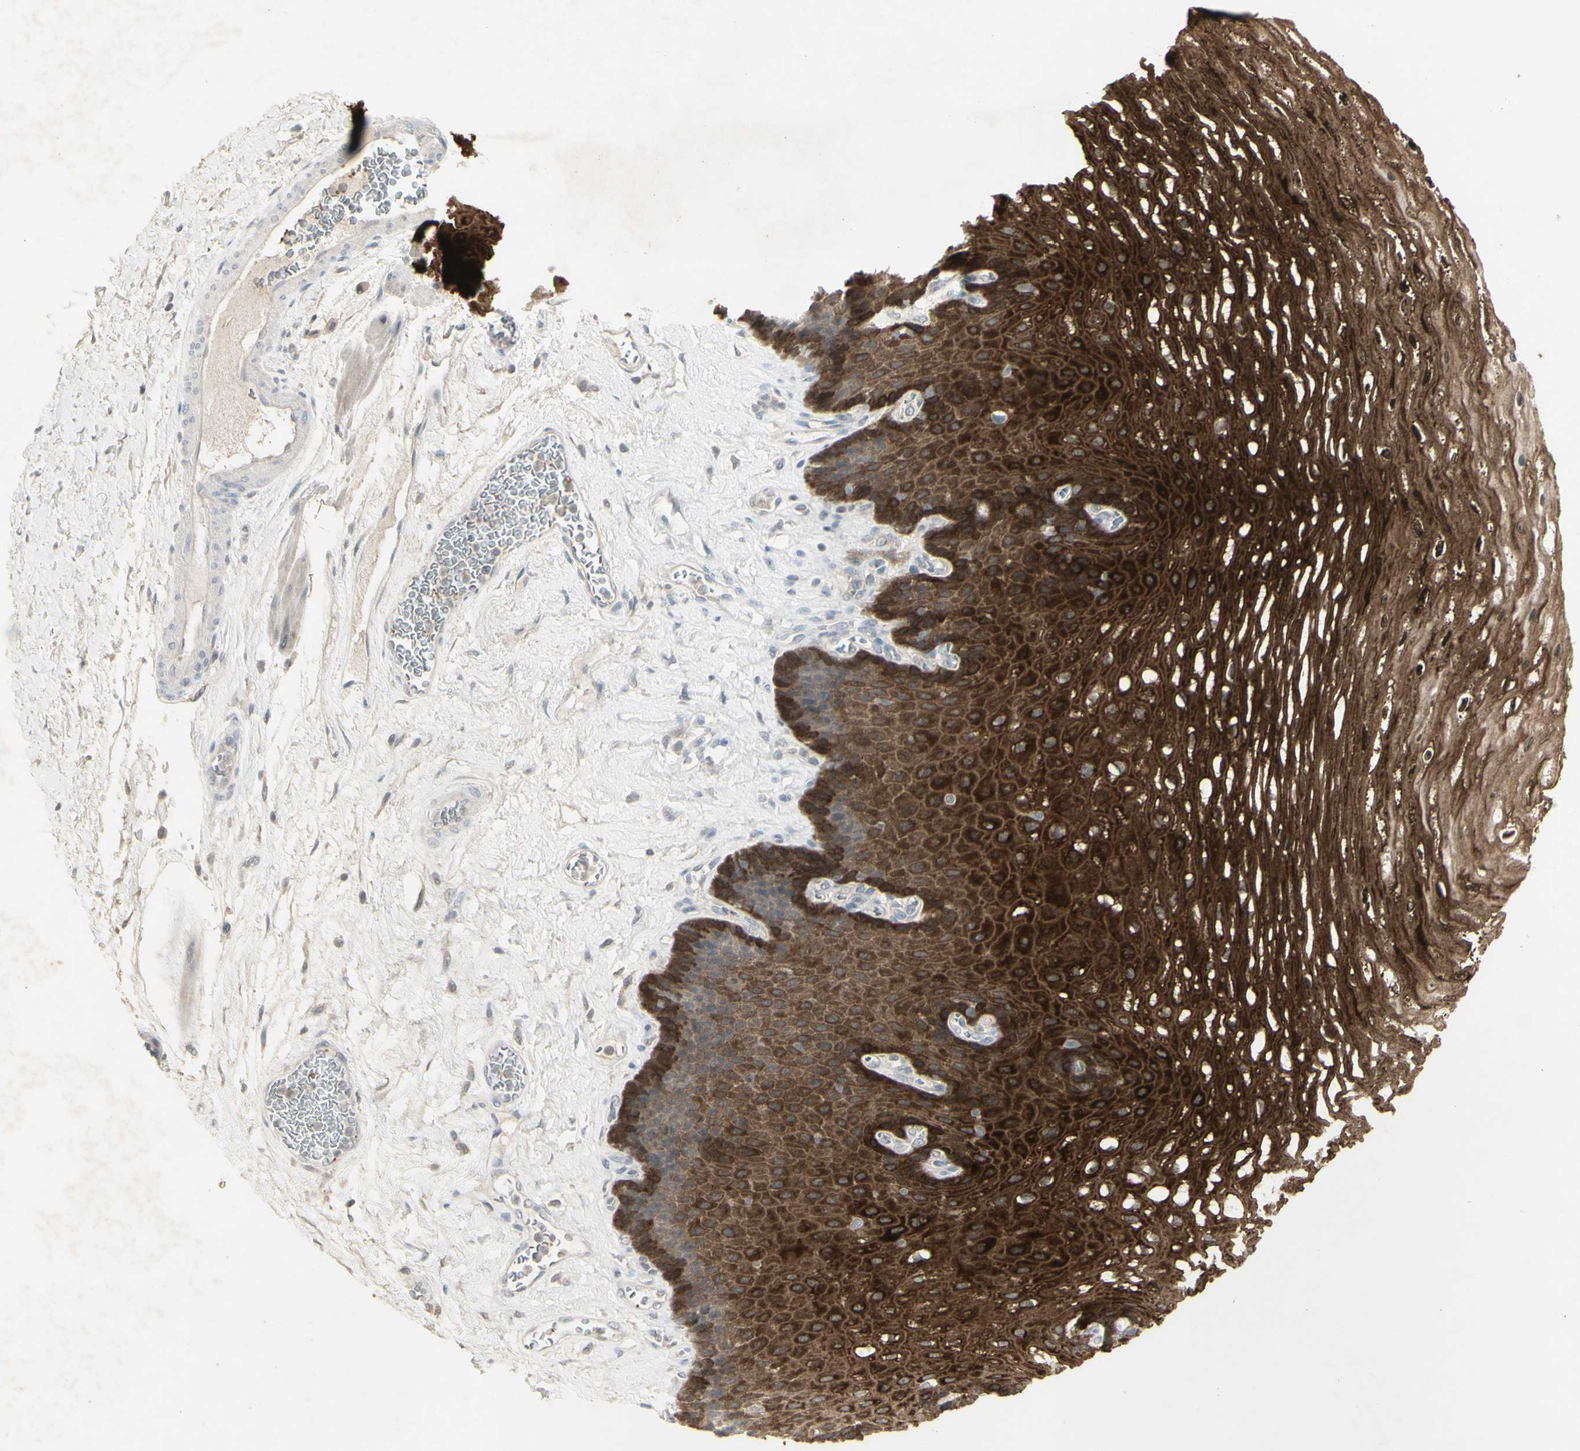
{"staining": {"intensity": "strong", "quantity": ">75%", "location": "cytoplasmic/membranous"}, "tissue": "esophagus", "cell_type": "Squamous epithelial cells", "image_type": "normal", "snomed": [{"axis": "morphology", "description": "Normal tissue, NOS"}, {"axis": "topography", "description": "Esophagus"}], "caption": "Immunohistochemical staining of normal human esophagus displays >75% levels of strong cytoplasmic/membranous protein positivity in approximately >75% of squamous epithelial cells.", "gene": "C1orf116", "patient": {"sex": "female", "age": 72}}